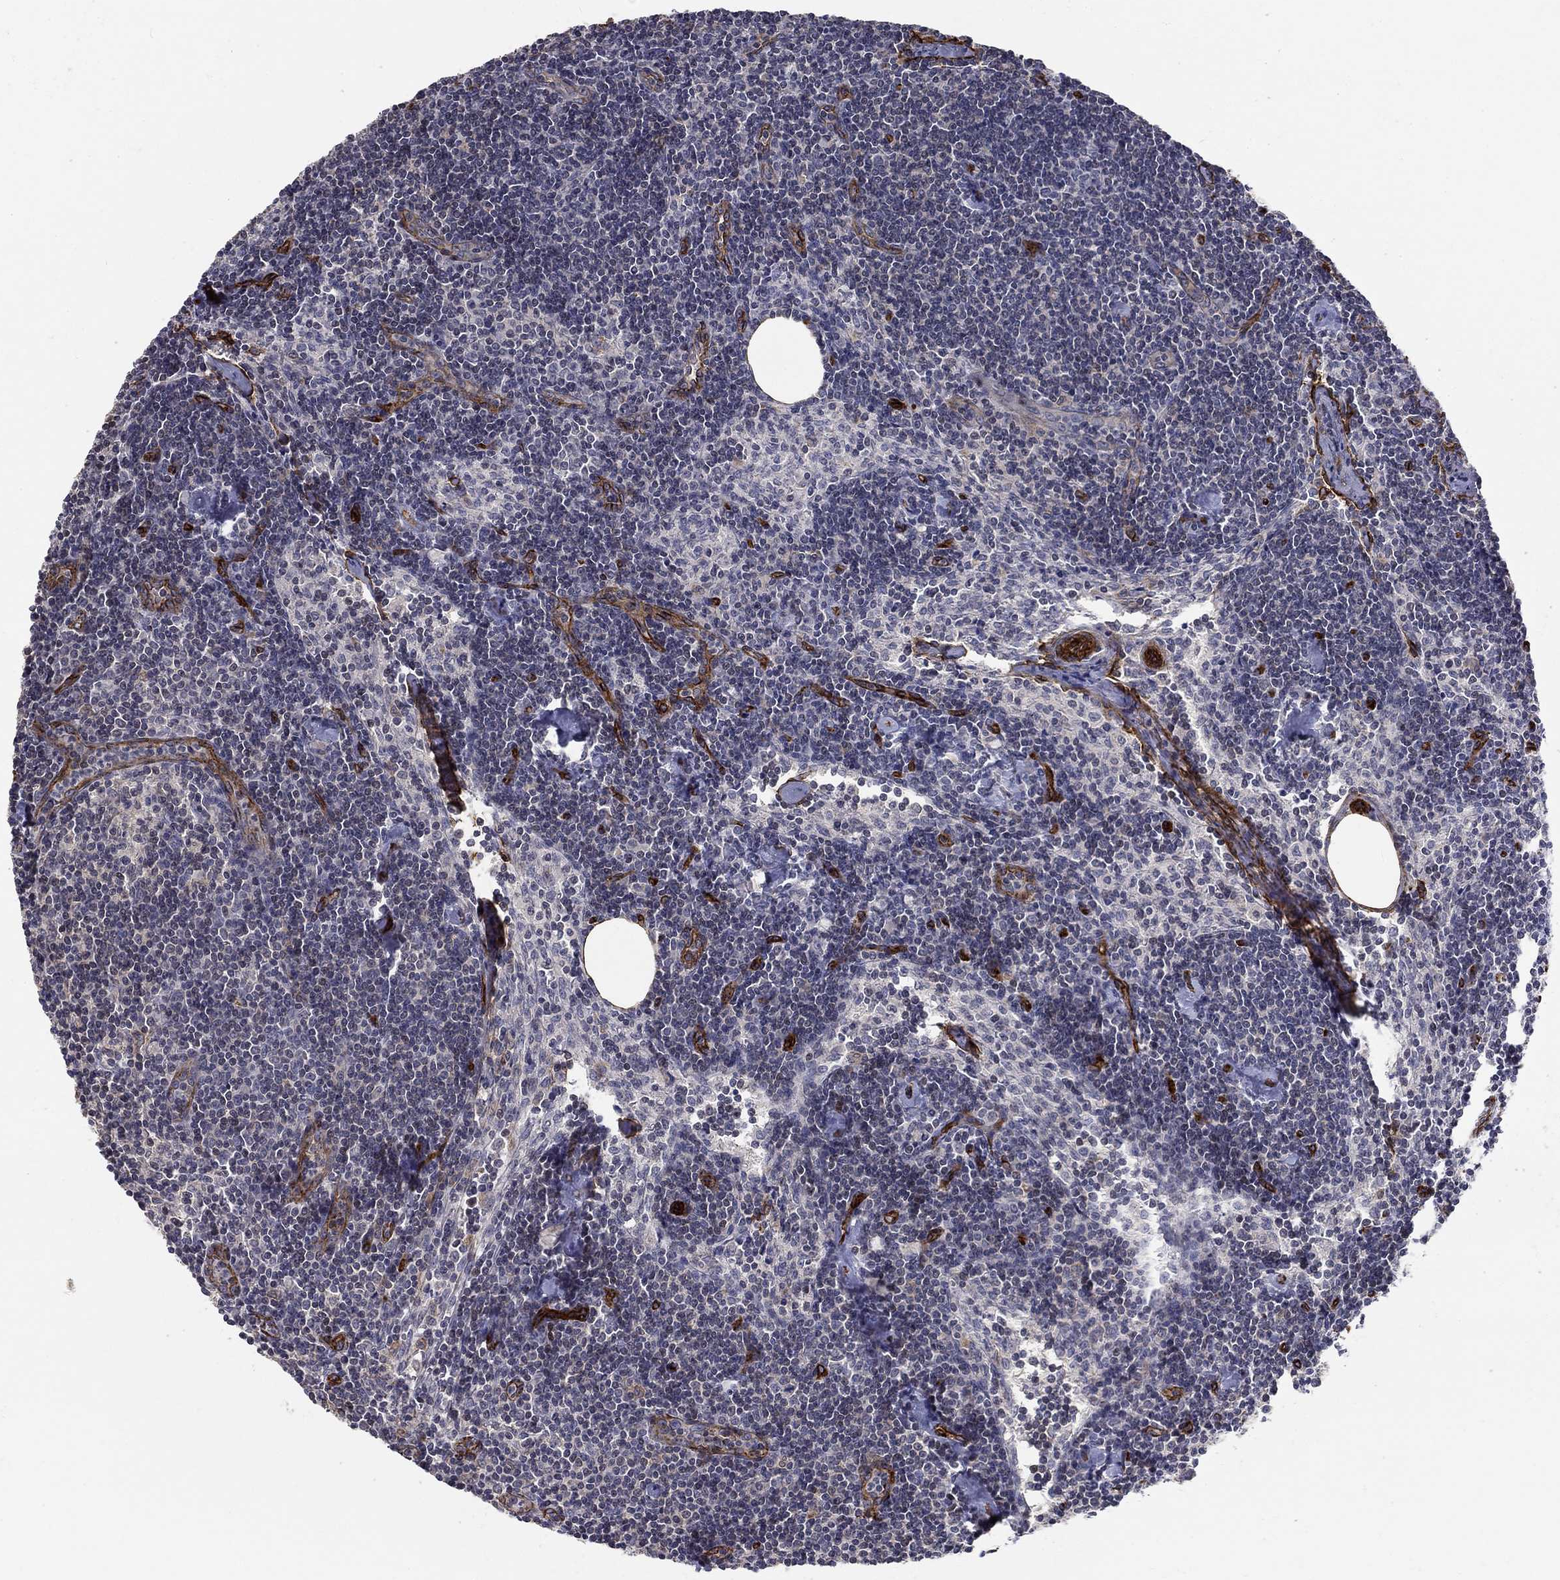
{"staining": {"intensity": "negative", "quantity": "none", "location": "none"}, "tissue": "lymph node", "cell_type": "Germinal center cells", "image_type": "normal", "snomed": [{"axis": "morphology", "description": "Normal tissue, NOS"}, {"axis": "topography", "description": "Lymph node"}], "caption": "Histopathology image shows no significant protein positivity in germinal center cells of benign lymph node.", "gene": "SYNC", "patient": {"sex": "female", "age": 51}}